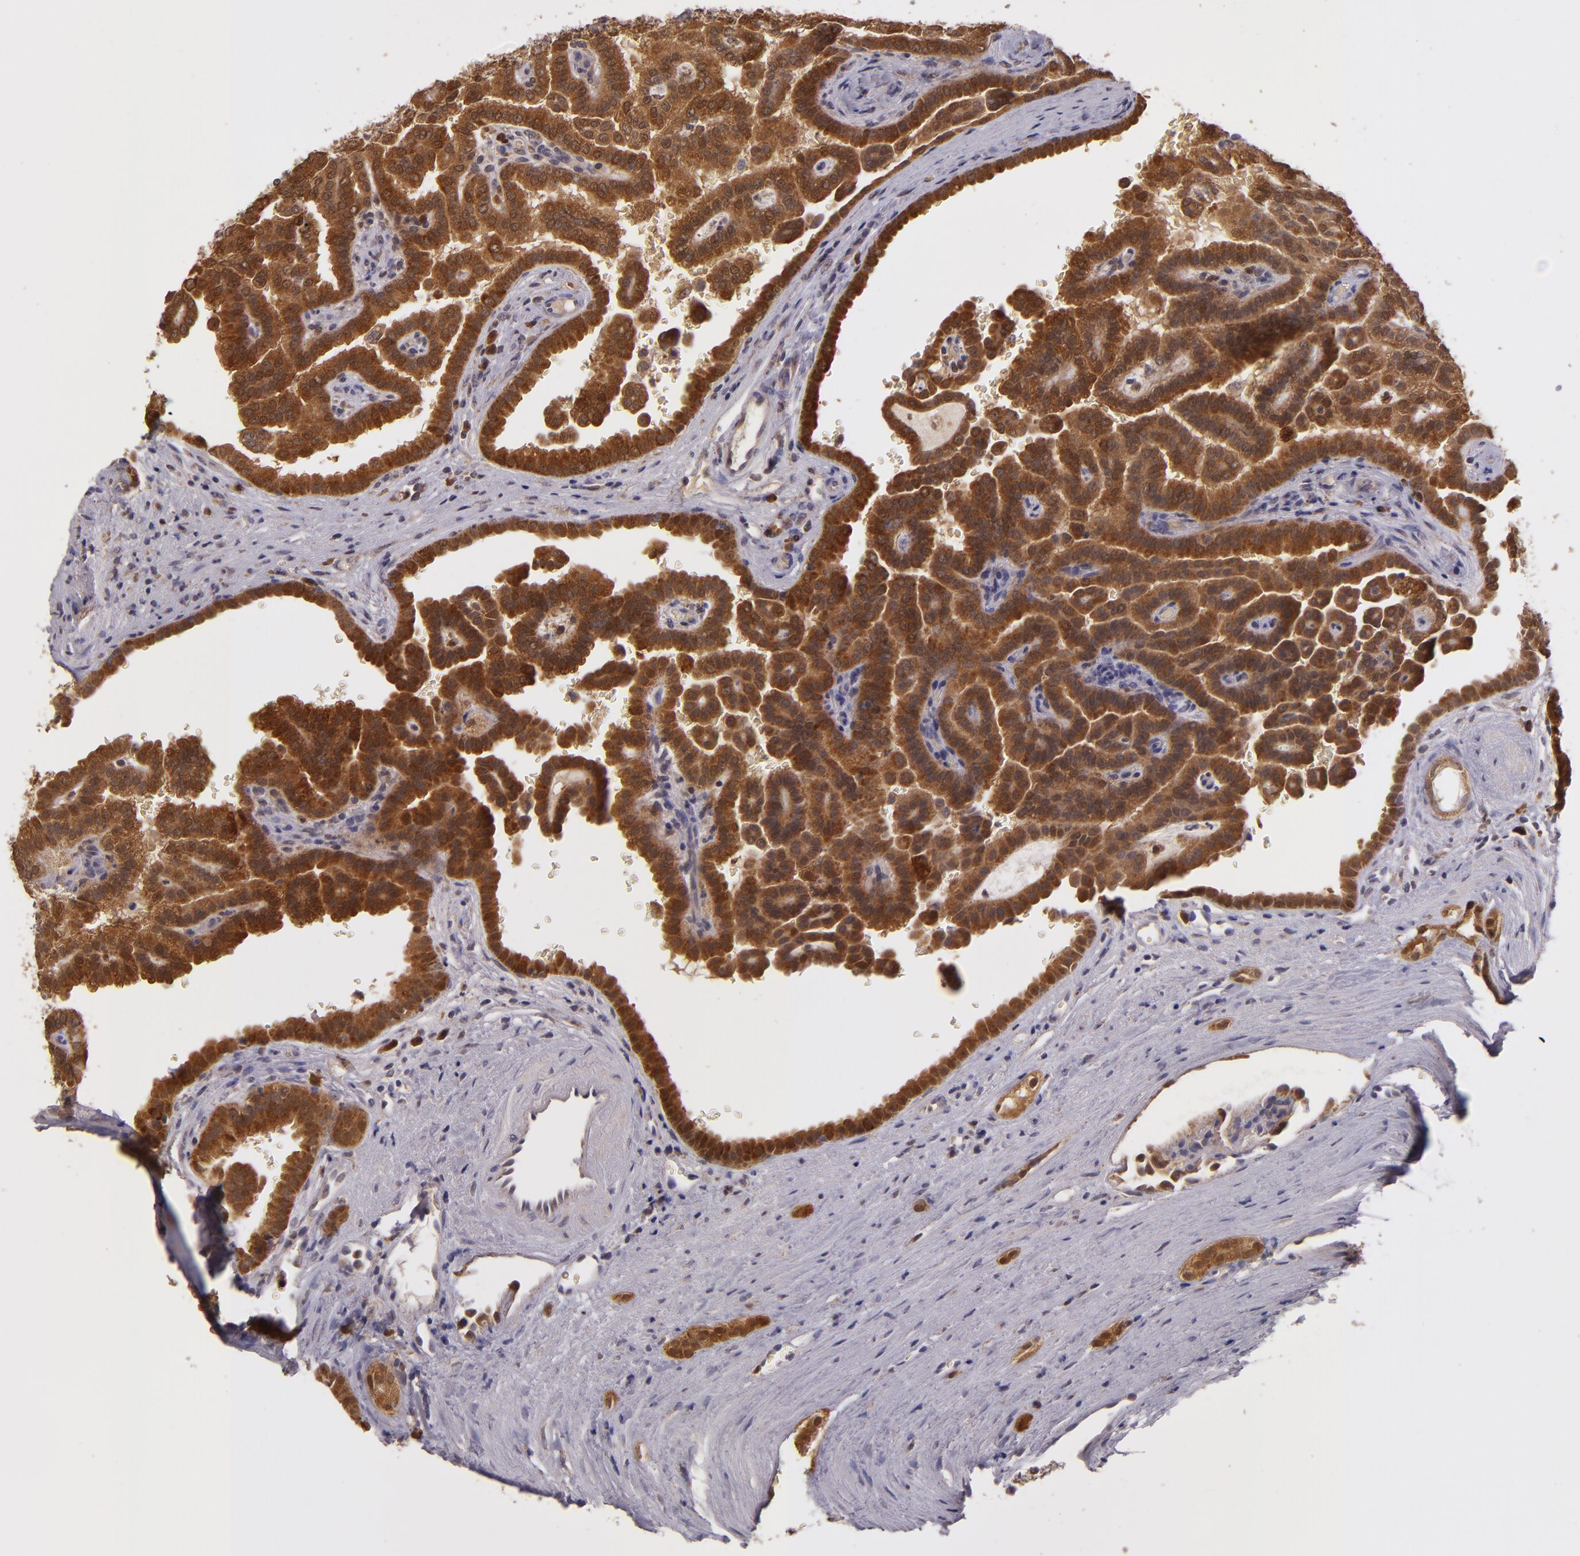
{"staining": {"intensity": "strong", "quantity": ">75%", "location": "cytoplasmic/membranous"}, "tissue": "renal cancer", "cell_type": "Tumor cells", "image_type": "cancer", "snomed": [{"axis": "morphology", "description": "Adenocarcinoma, NOS"}, {"axis": "topography", "description": "Kidney"}], "caption": "Immunohistochemistry (DAB) staining of renal cancer (adenocarcinoma) shows strong cytoplasmic/membranous protein staining in about >75% of tumor cells.", "gene": "FHIT", "patient": {"sex": "male", "age": 61}}